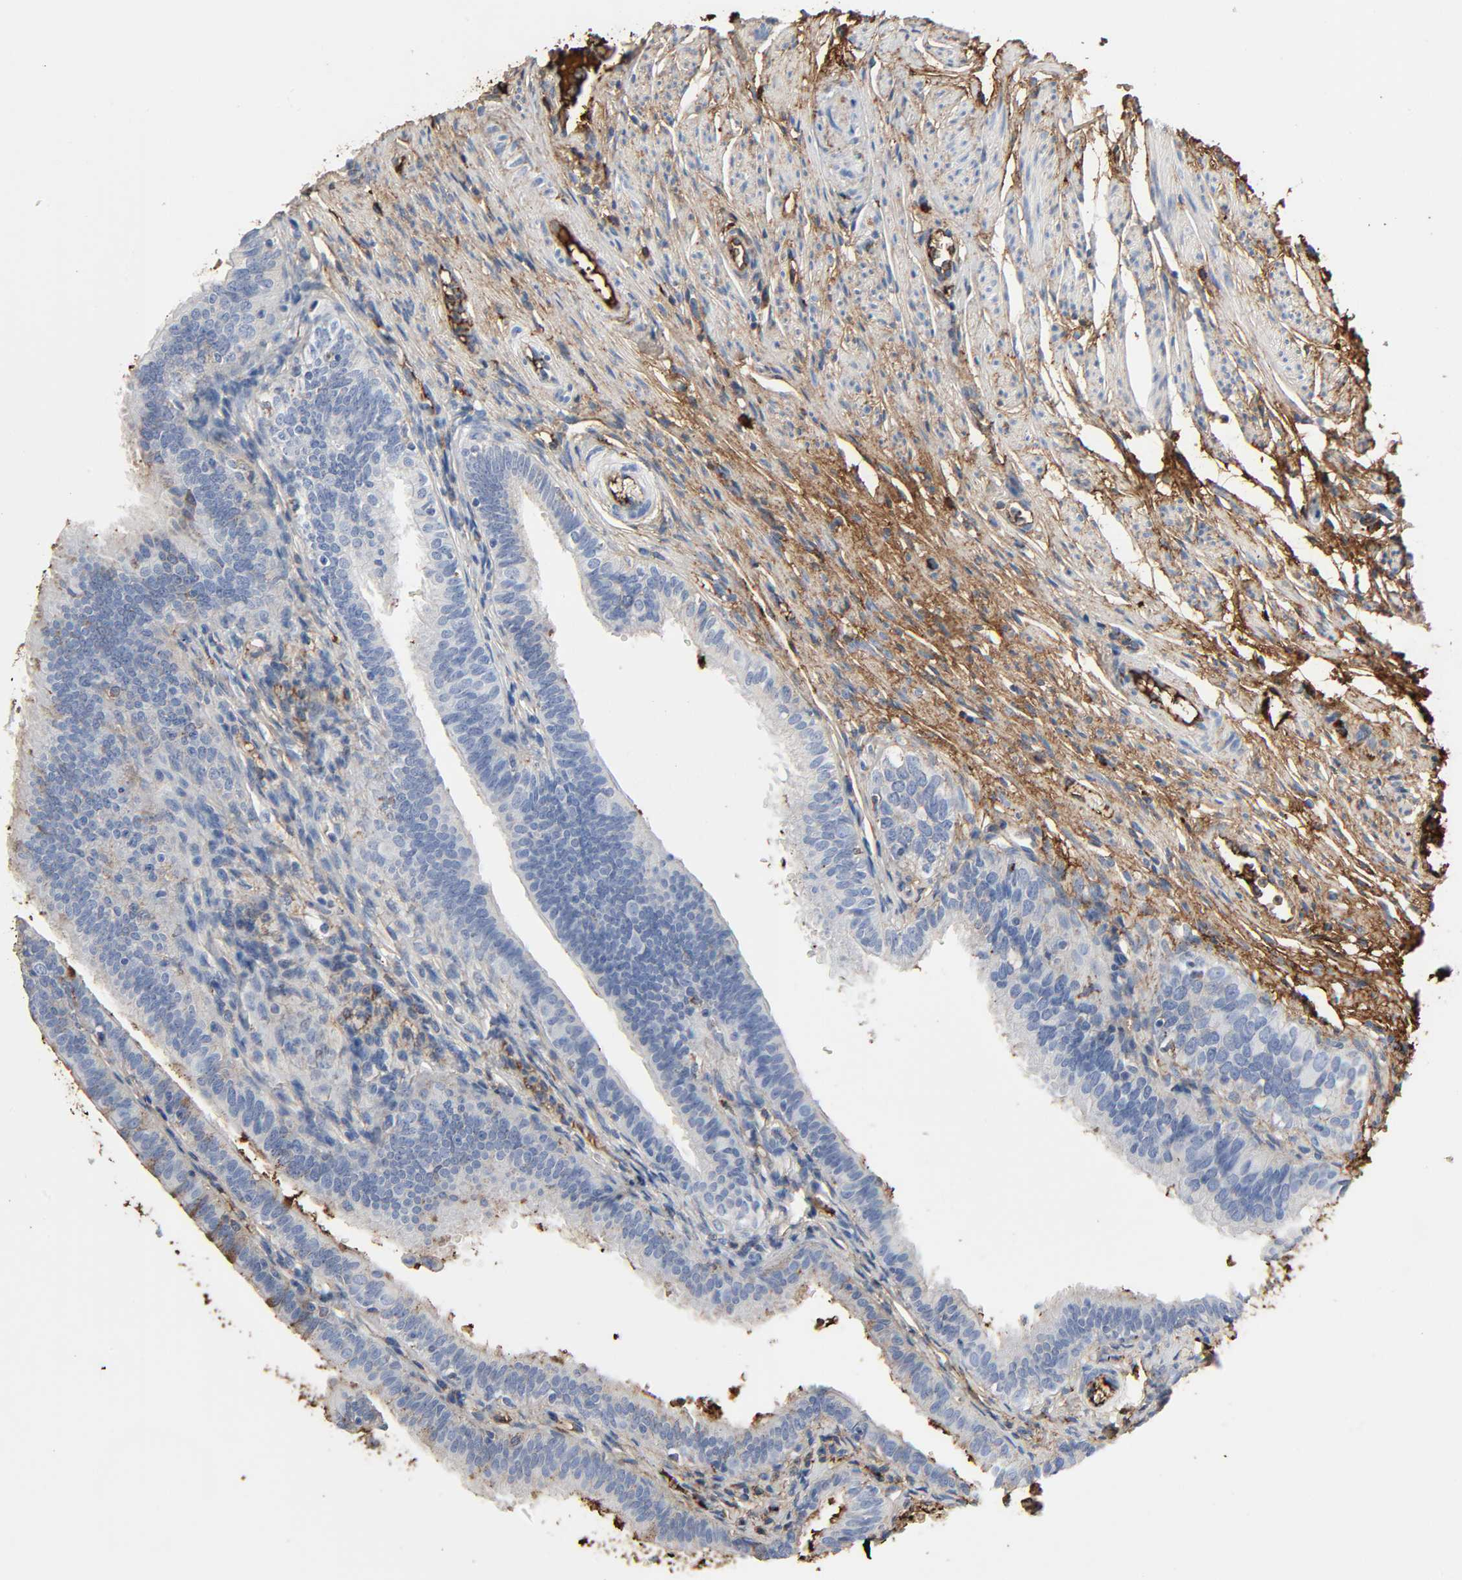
{"staining": {"intensity": "moderate", "quantity": "25%-75%", "location": "cytoplasmic/membranous"}, "tissue": "fallopian tube", "cell_type": "Glandular cells", "image_type": "normal", "snomed": [{"axis": "morphology", "description": "Normal tissue, NOS"}, {"axis": "morphology", "description": "Dermoid, NOS"}, {"axis": "topography", "description": "Fallopian tube"}], "caption": "Protein expression analysis of benign fallopian tube demonstrates moderate cytoplasmic/membranous expression in about 25%-75% of glandular cells.", "gene": "C3", "patient": {"sex": "female", "age": 33}}